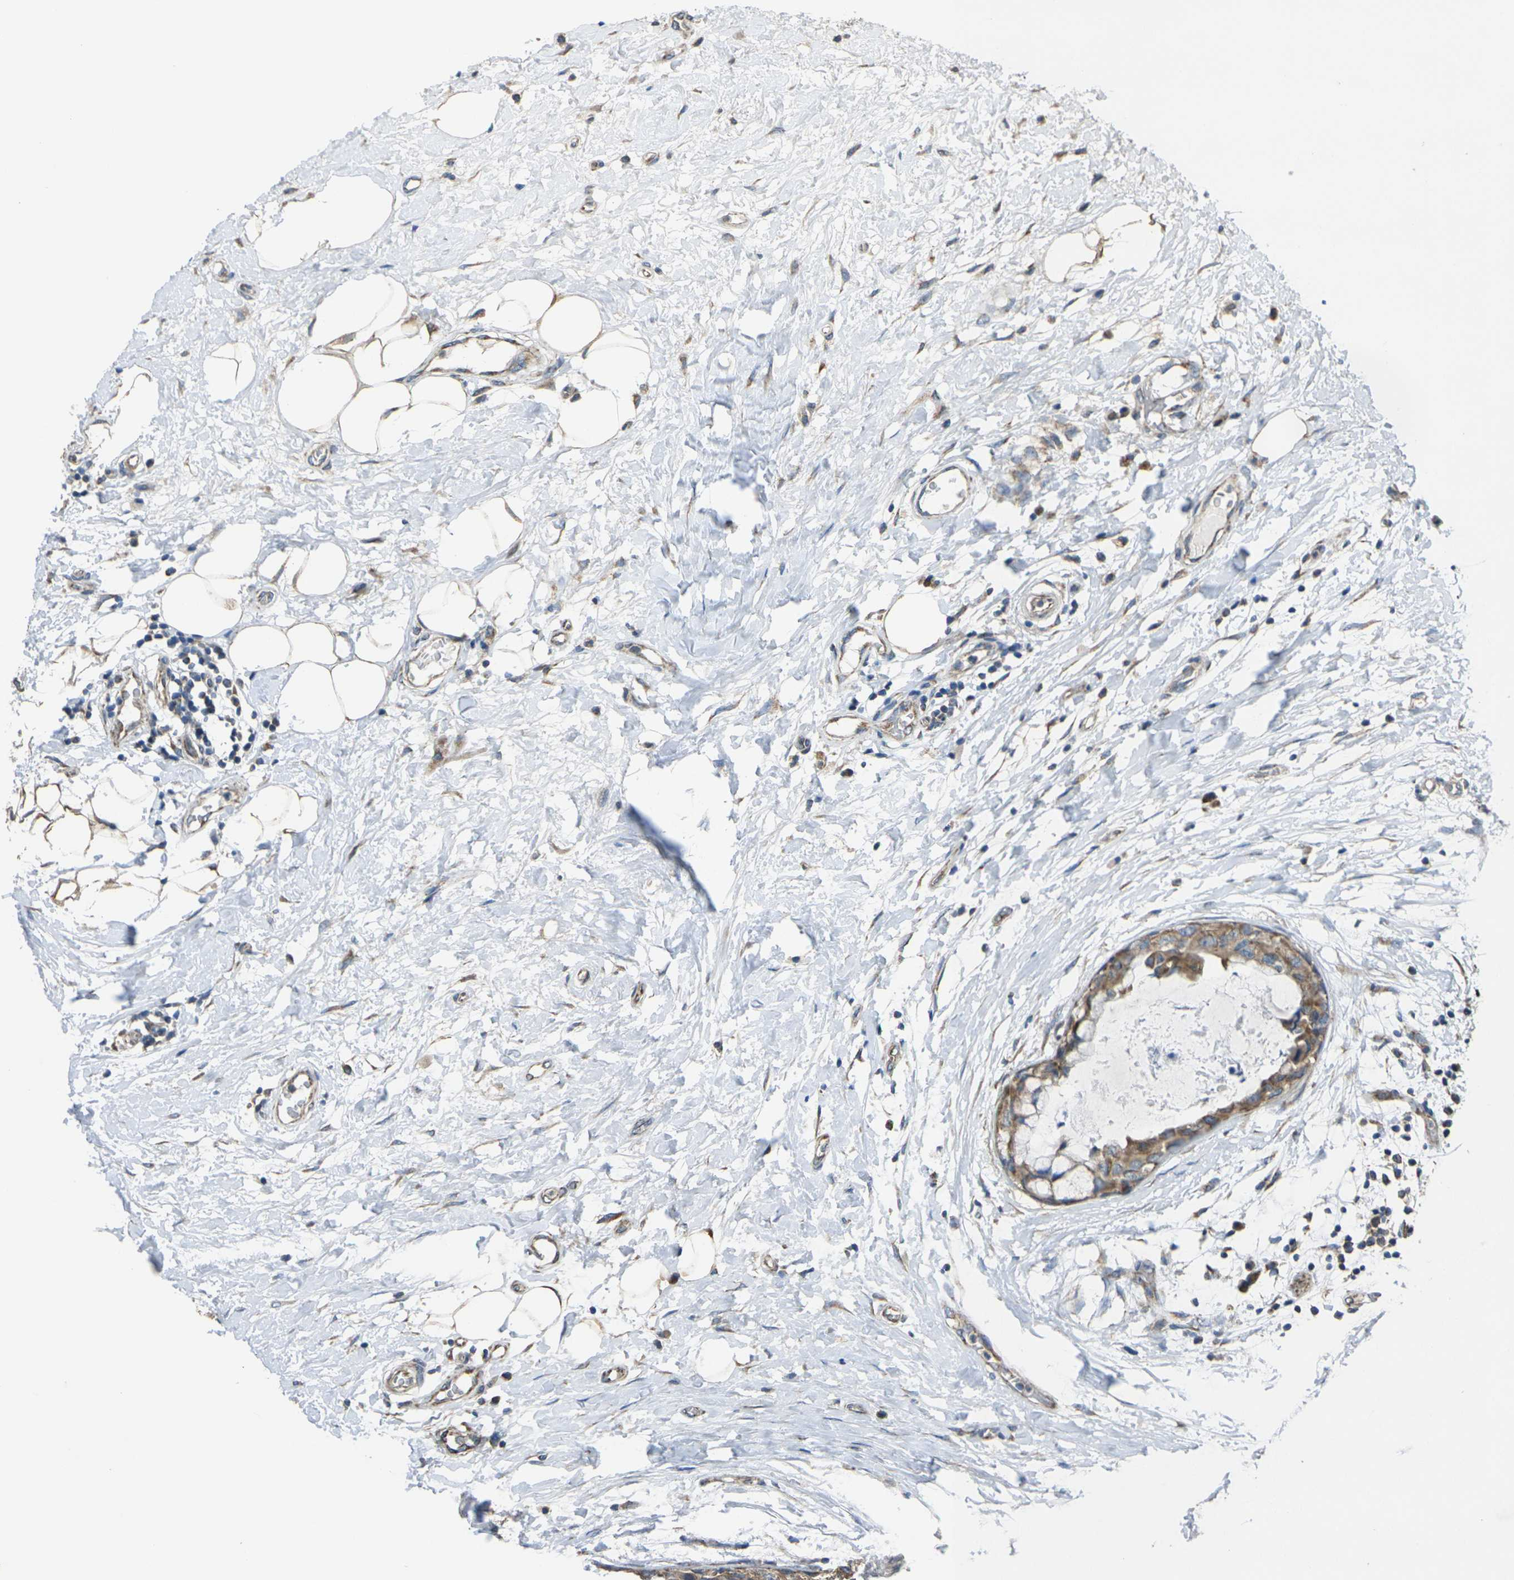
{"staining": {"intensity": "moderate", "quantity": ">75%", "location": "cytoplasmic/membranous"}, "tissue": "breast cancer", "cell_type": "Tumor cells", "image_type": "cancer", "snomed": [{"axis": "morphology", "description": "Duct carcinoma"}, {"axis": "topography", "description": "Breast"}], "caption": "Tumor cells reveal moderate cytoplasmic/membranous positivity in approximately >75% of cells in breast cancer (invasive ductal carcinoma).", "gene": "TMEM120B", "patient": {"sex": "female", "age": 40}}